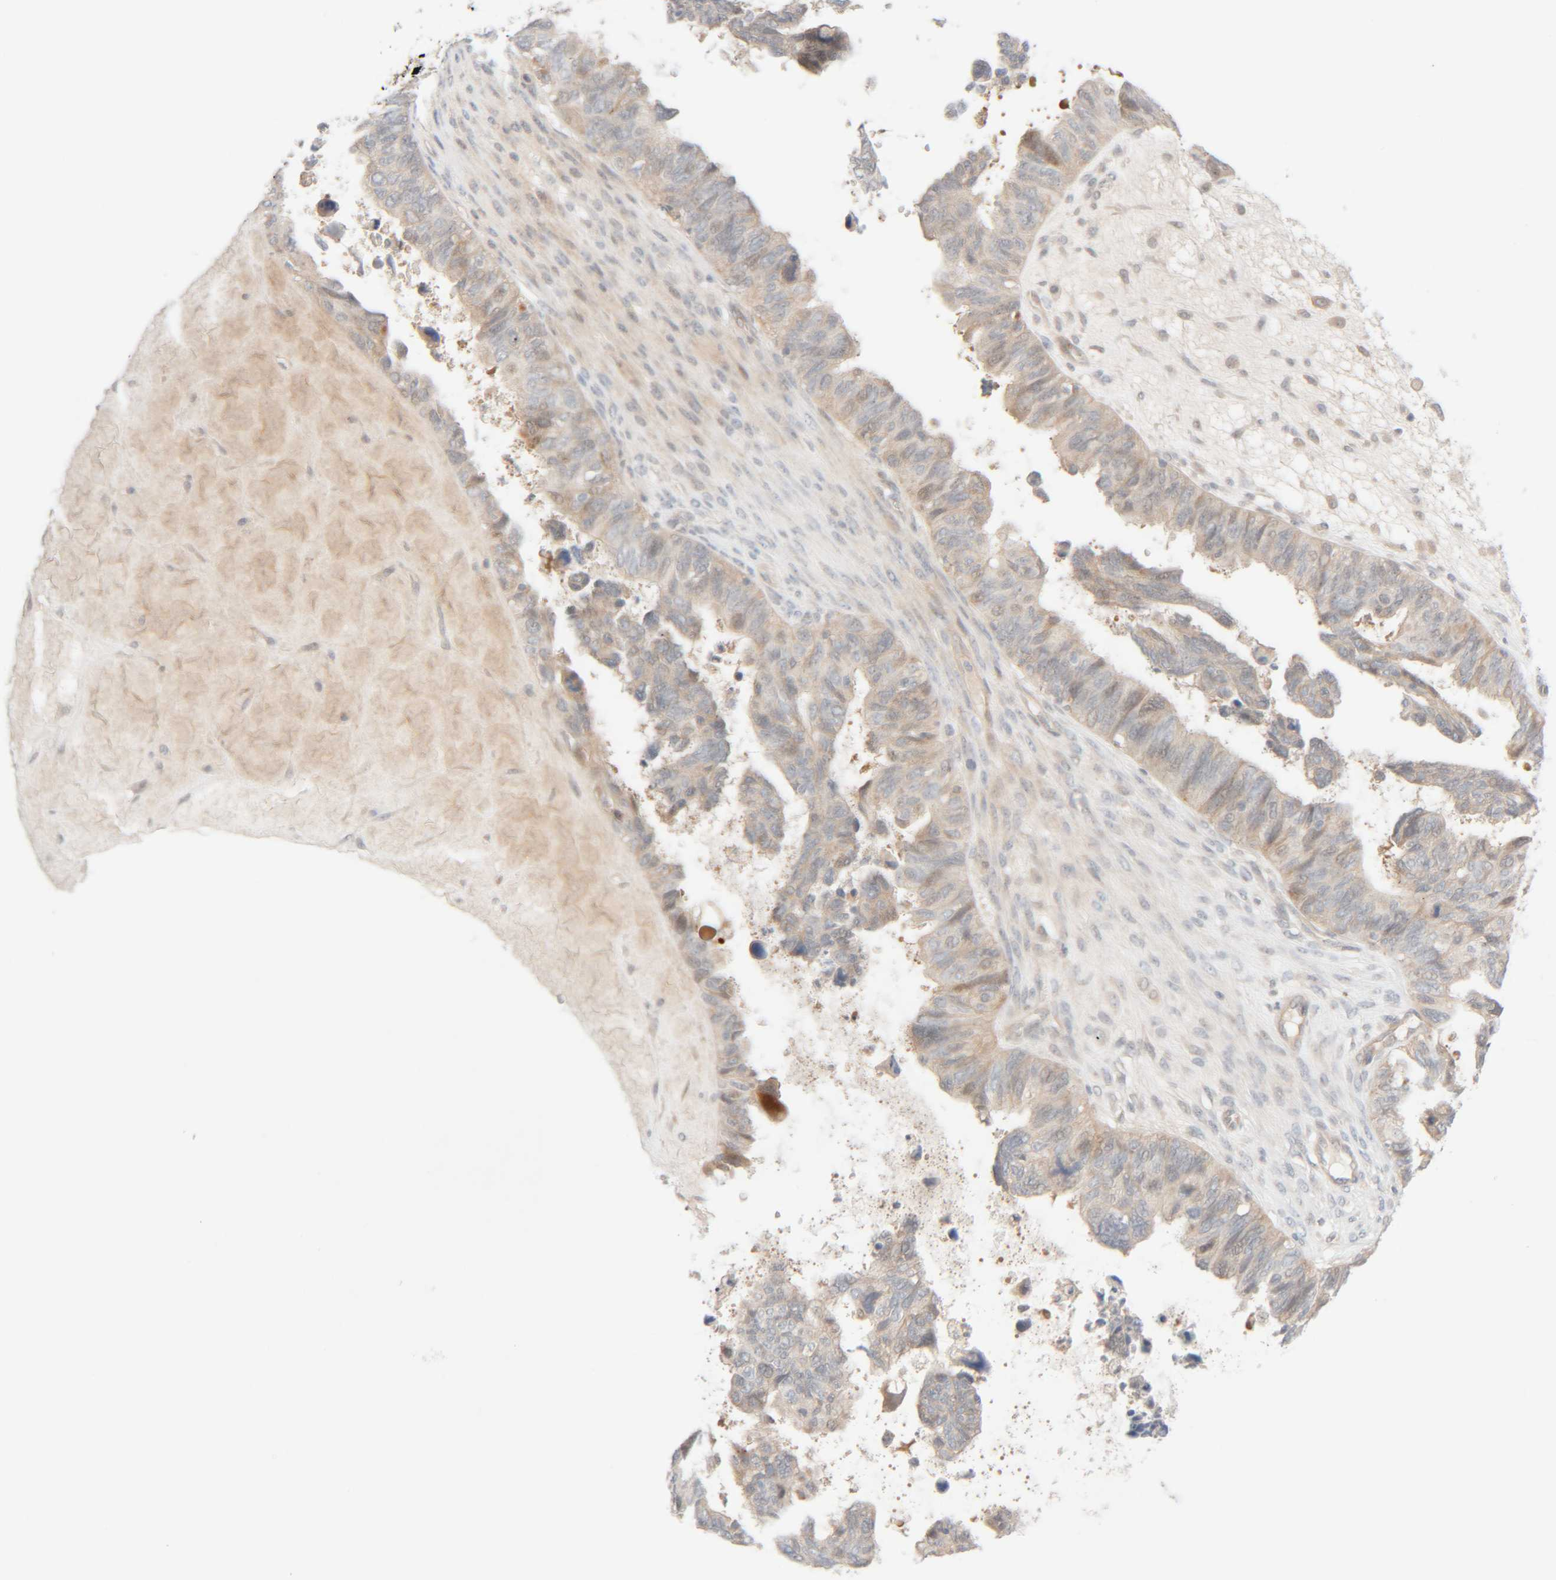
{"staining": {"intensity": "weak", "quantity": "<25%", "location": "cytoplasmic/membranous"}, "tissue": "ovarian cancer", "cell_type": "Tumor cells", "image_type": "cancer", "snomed": [{"axis": "morphology", "description": "Cystadenocarcinoma, serous, NOS"}, {"axis": "topography", "description": "Ovary"}], "caption": "IHC of human ovarian cancer exhibits no positivity in tumor cells. The staining is performed using DAB brown chromogen with nuclei counter-stained in using hematoxylin.", "gene": "CHKA", "patient": {"sex": "female", "age": 79}}